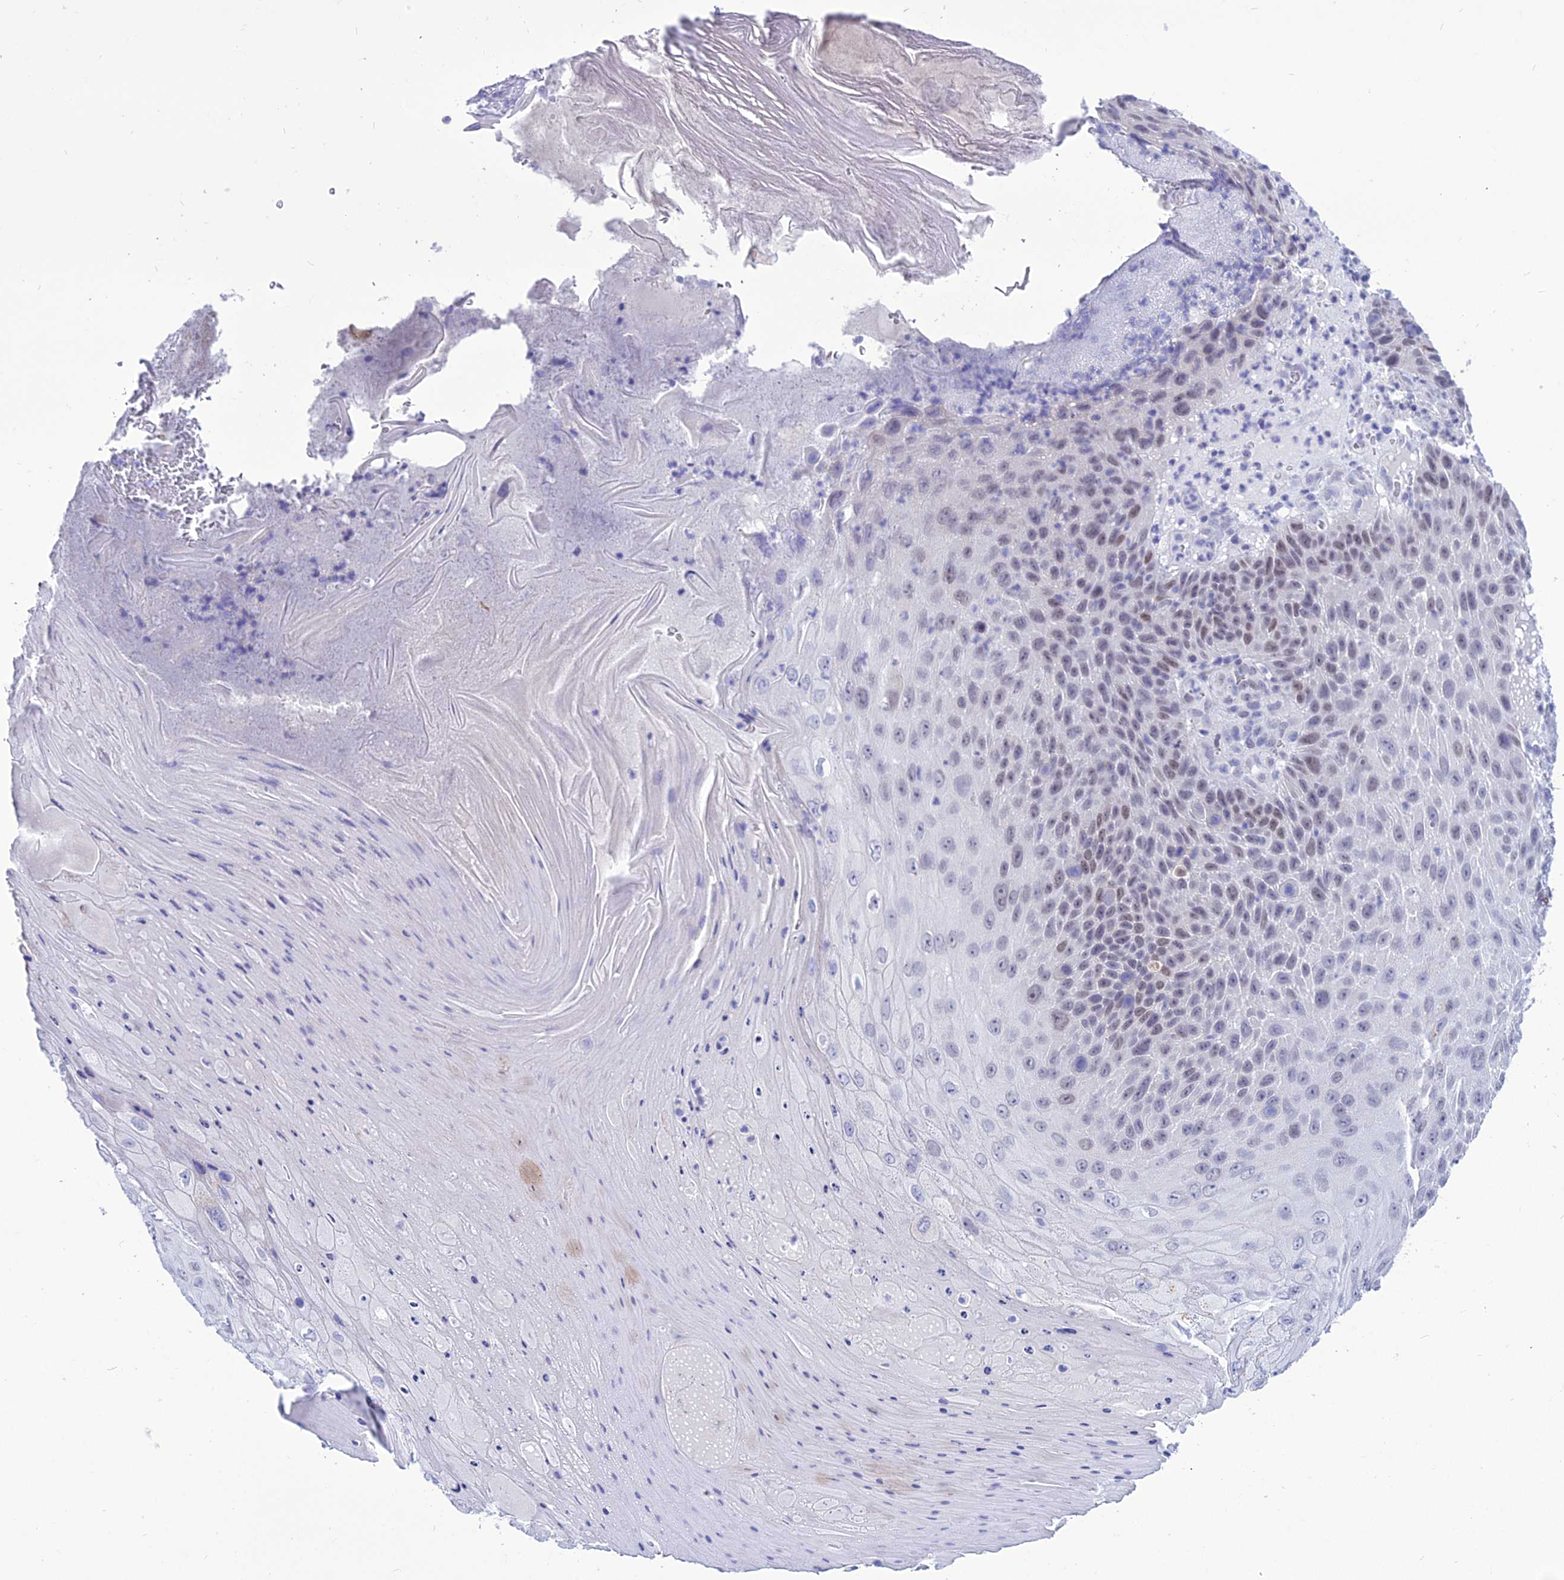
{"staining": {"intensity": "moderate", "quantity": "25%-75%", "location": "nuclear"}, "tissue": "skin cancer", "cell_type": "Tumor cells", "image_type": "cancer", "snomed": [{"axis": "morphology", "description": "Squamous cell carcinoma, NOS"}, {"axis": "topography", "description": "Skin"}], "caption": "A brown stain highlights moderate nuclear positivity of a protein in skin cancer (squamous cell carcinoma) tumor cells. (Stains: DAB in brown, nuclei in blue, Microscopy: brightfield microscopy at high magnification).", "gene": "DEFB107A", "patient": {"sex": "female", "age": 88}}